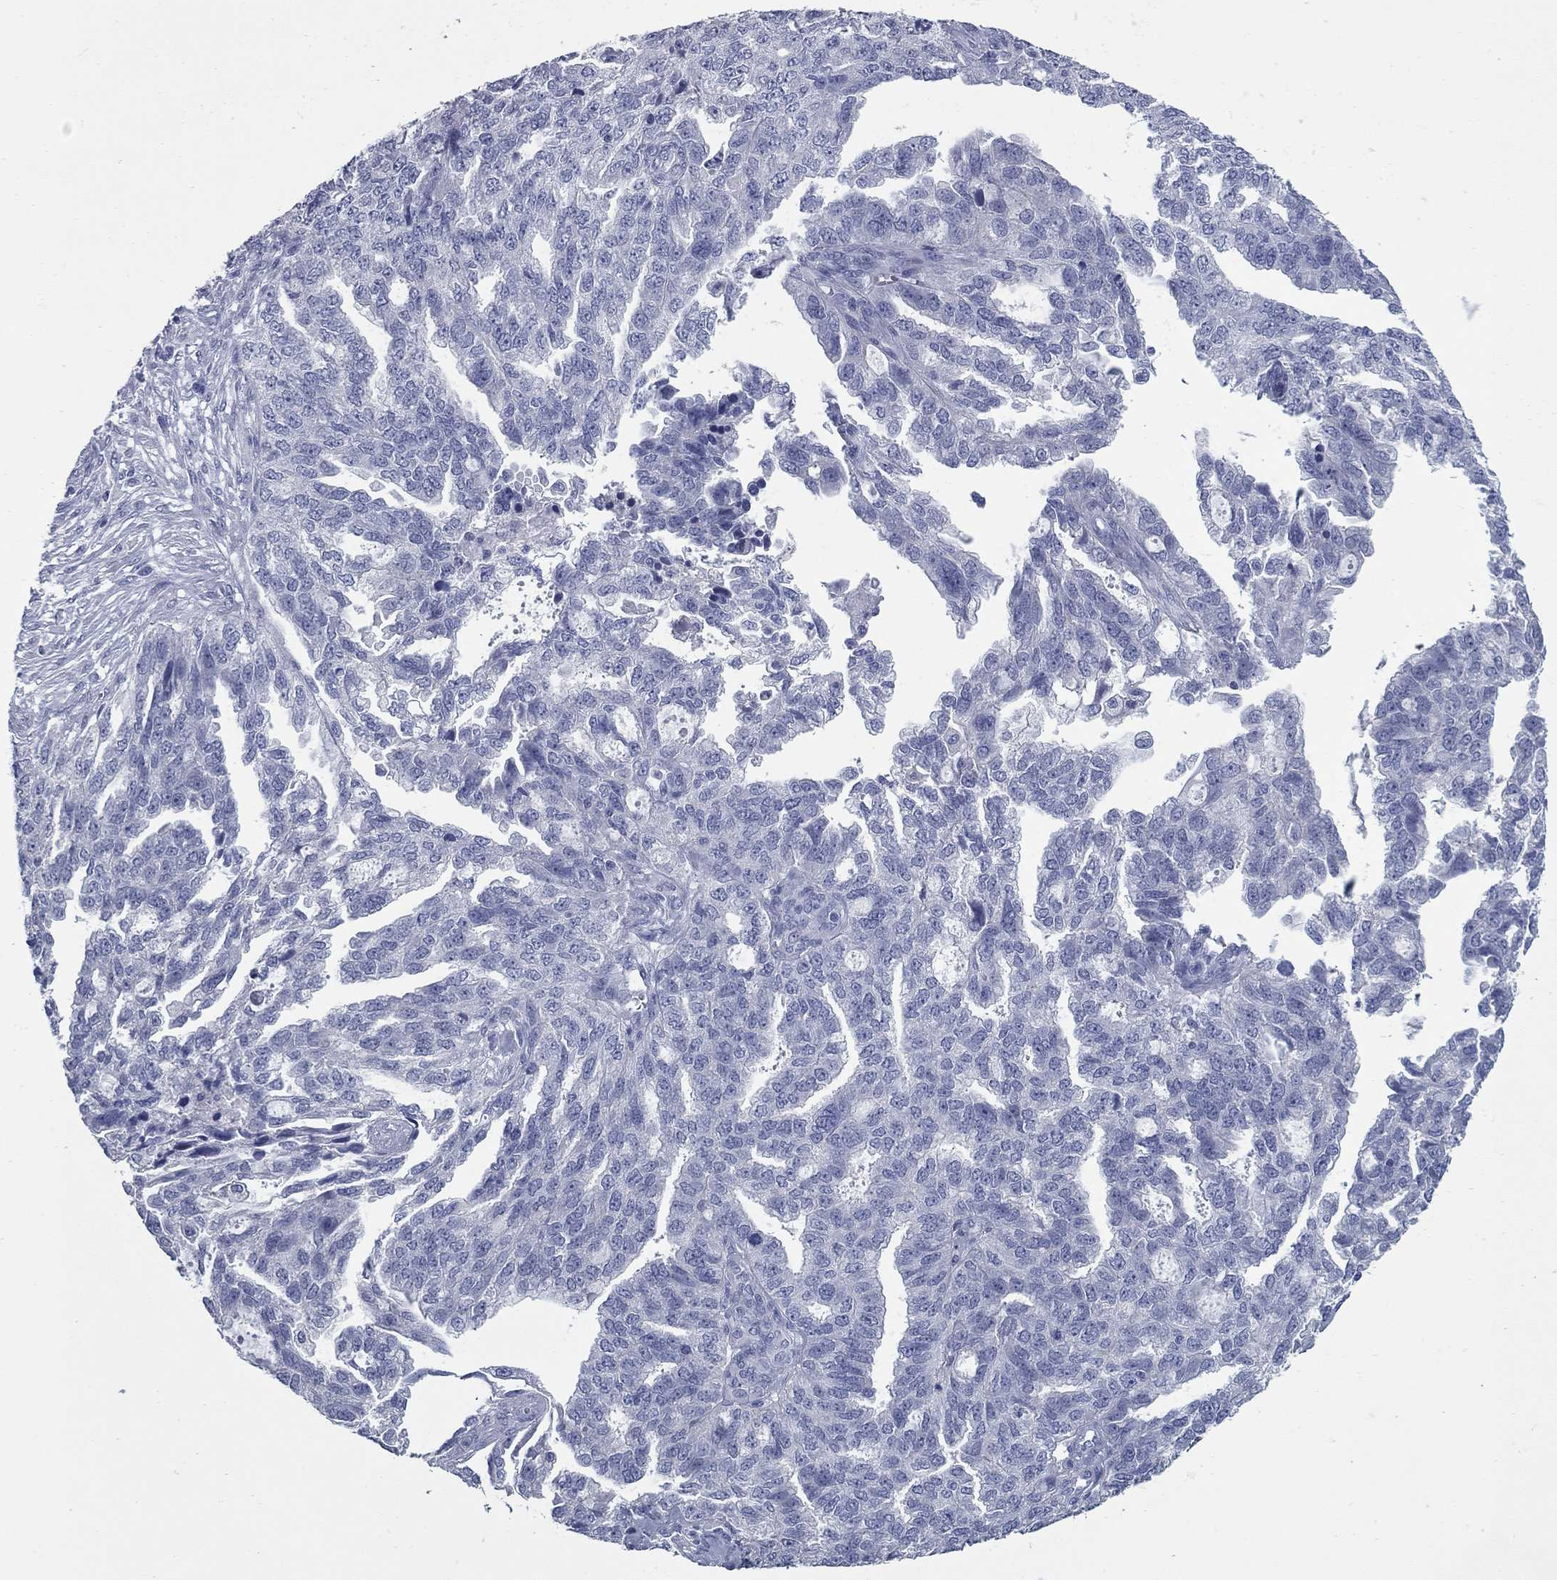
{"staining": {"intensity": "negative", "quantity": "none", "location": "none"}, "tissue": "ovarian cancer", "cell_type": "Tumor cells", "image_type": "cancer", "snomed": [{"axis": "morphology", "description": "Cystadenocarcinoma, serous, NOS"}, {"axis": "topography", "description": "Ovary"}], "caption": "An immunohistochemistry image of ovarian cancer is shown. There is no staining in tumor cells of ovarian cancer.", "gene": "KIRREL2", "patient": {"sex": "female", "age": 51}}